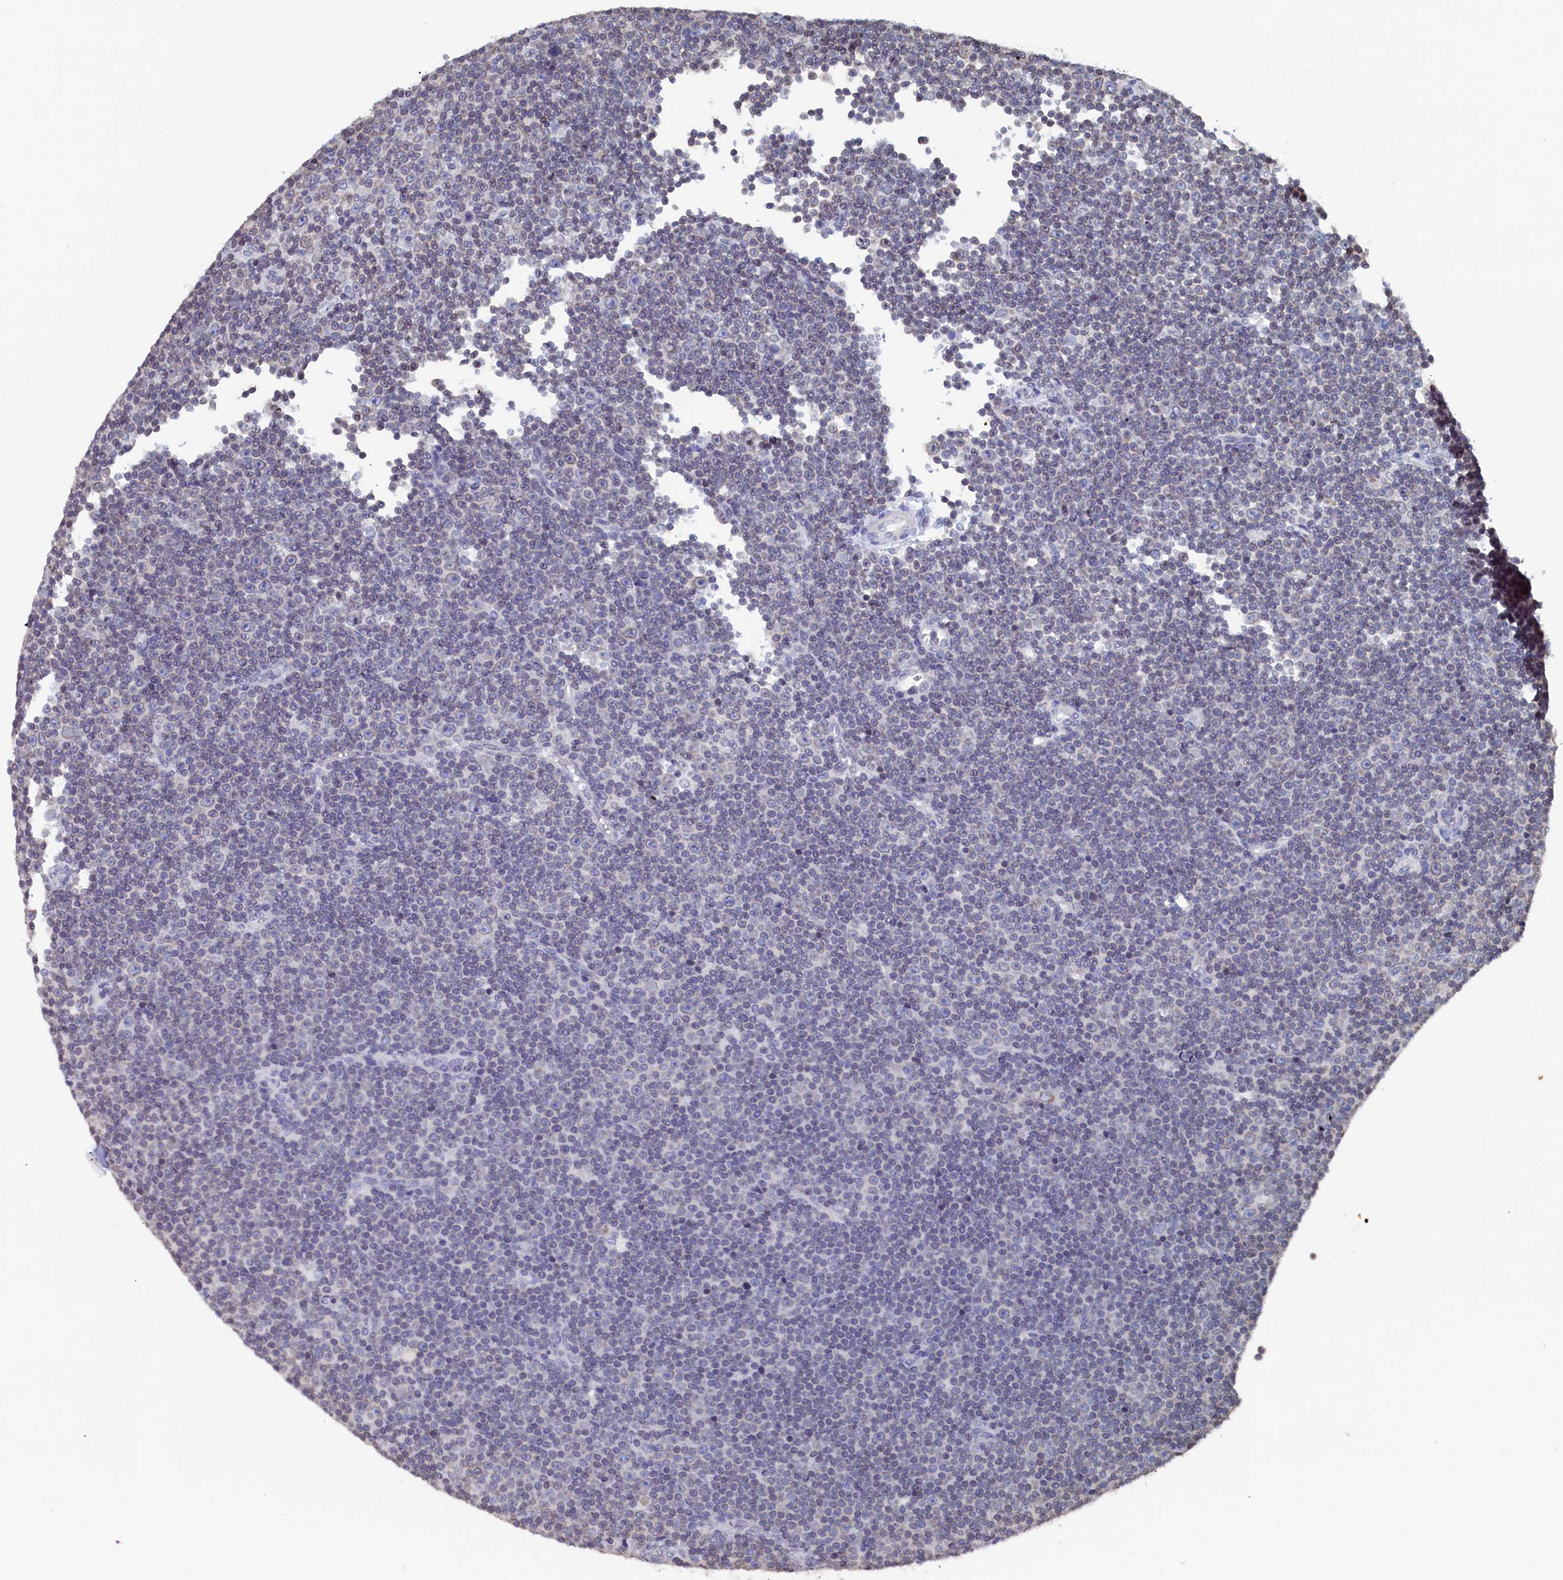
{"staining": {"intensity": "negative", "quantity": "none", "location": "none"}, "tissue": "lymphoma", "cell_type": "Tumor cells", "image_type": "cancer", "snomed": [{"axis": "morphology", "description": "Malignant lymphoma, non-Hodgkin's type, Low grade"}, {"axis": "topography", "description": "Lymph node"}], "caption": "DAB (3,3'-diaminobenzidine) immunohistochemical staining of human lymphoma demonstrates no significant positivity in tumor cells.", "gene": "C11orf54", "patient": {"sex": "female", "age": 67}}